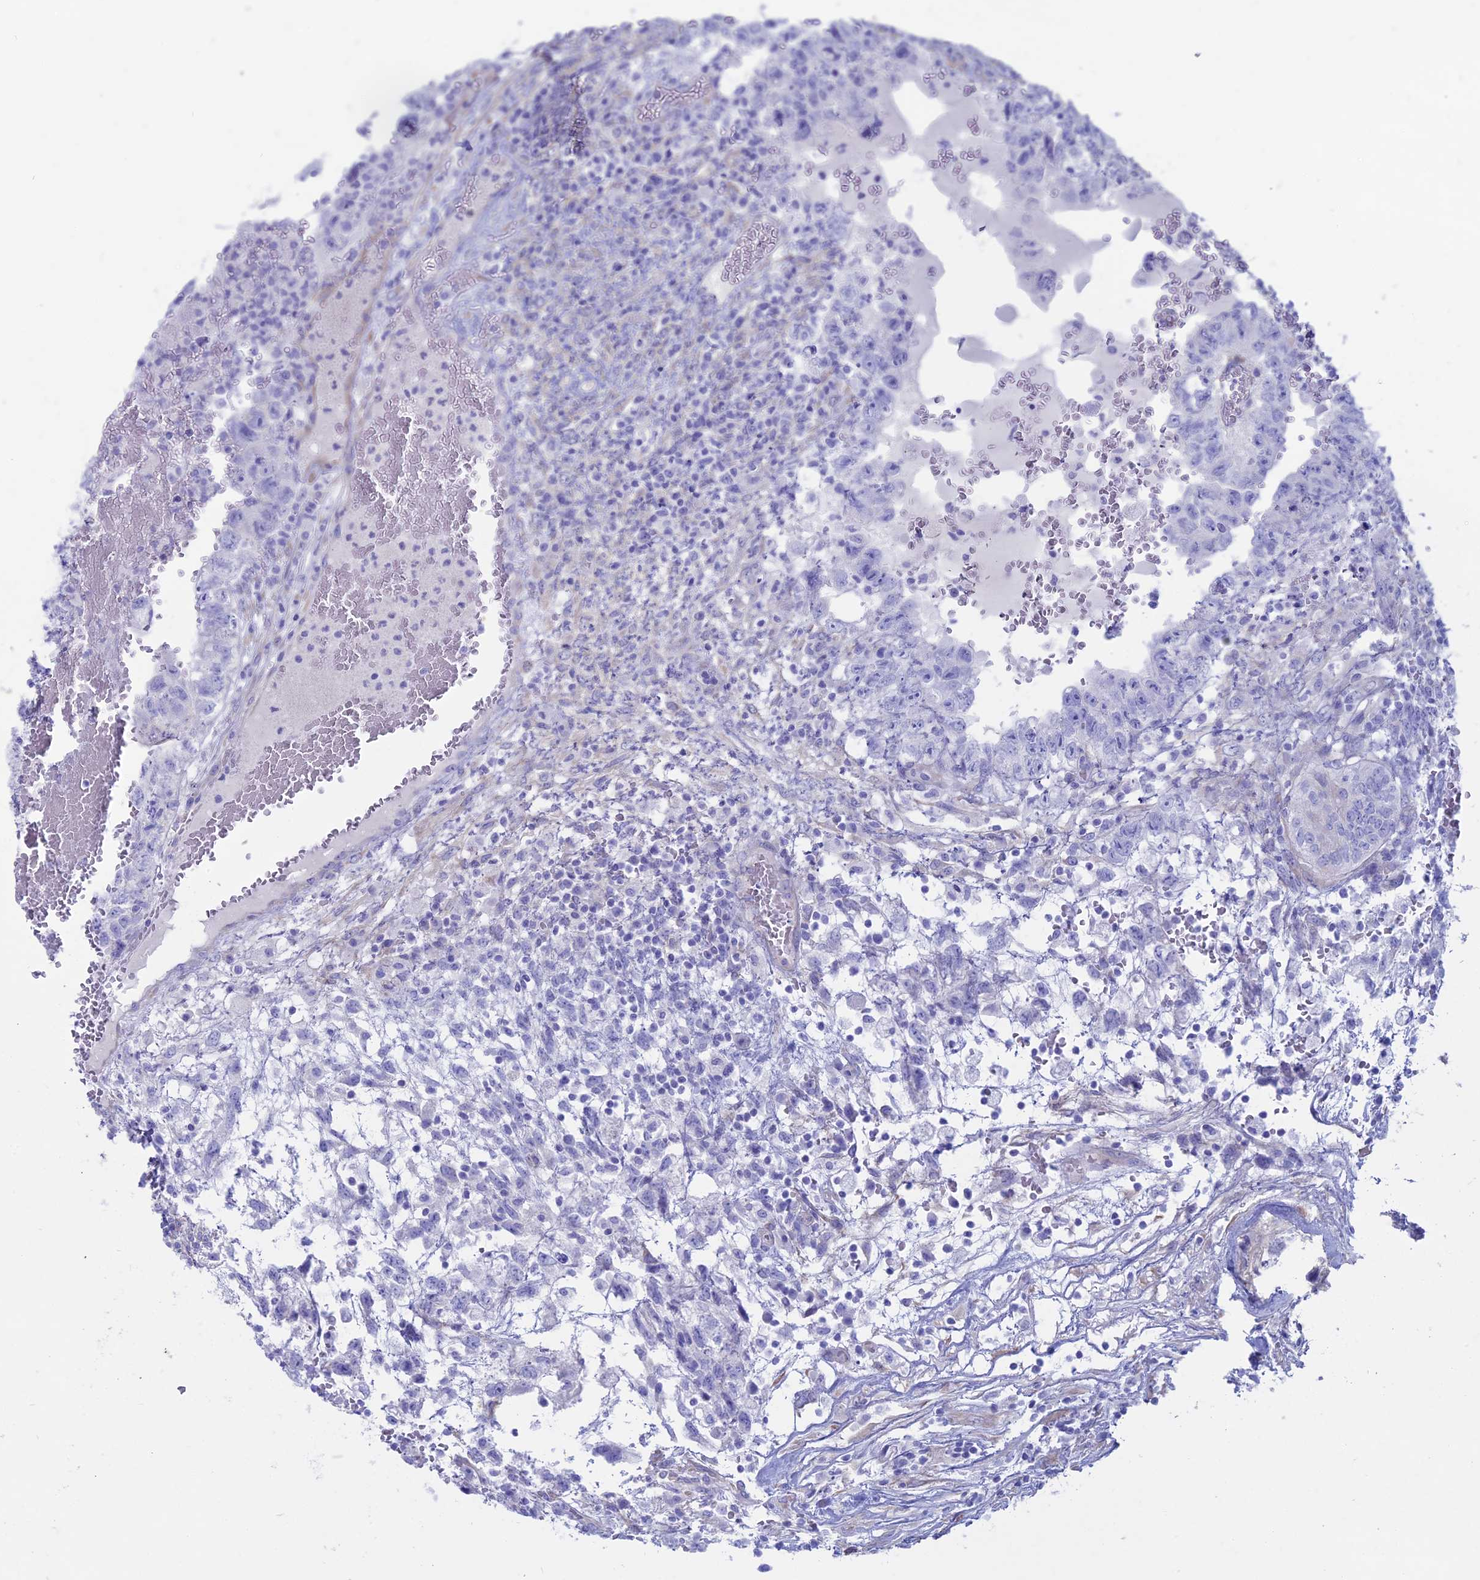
{"staining": {"intensity": "negative", "quantity": "none", "location": "none"}, "tissue": "testis cancer", "cell_type": "Tumor cells", "image_type": "cancer", "snomed": [{"axis": "morphology", "description": "Carcinoma, Embryonal, NOS"}, {"axis": "topography", "description": "Testis"}], "caption": "Protein analysis of testis cancer (embryonal carcinoma) displays no significant expression in tumor cells.", "gene": "OR2AE1", "patient": {"sex": "male", "age": 36}}